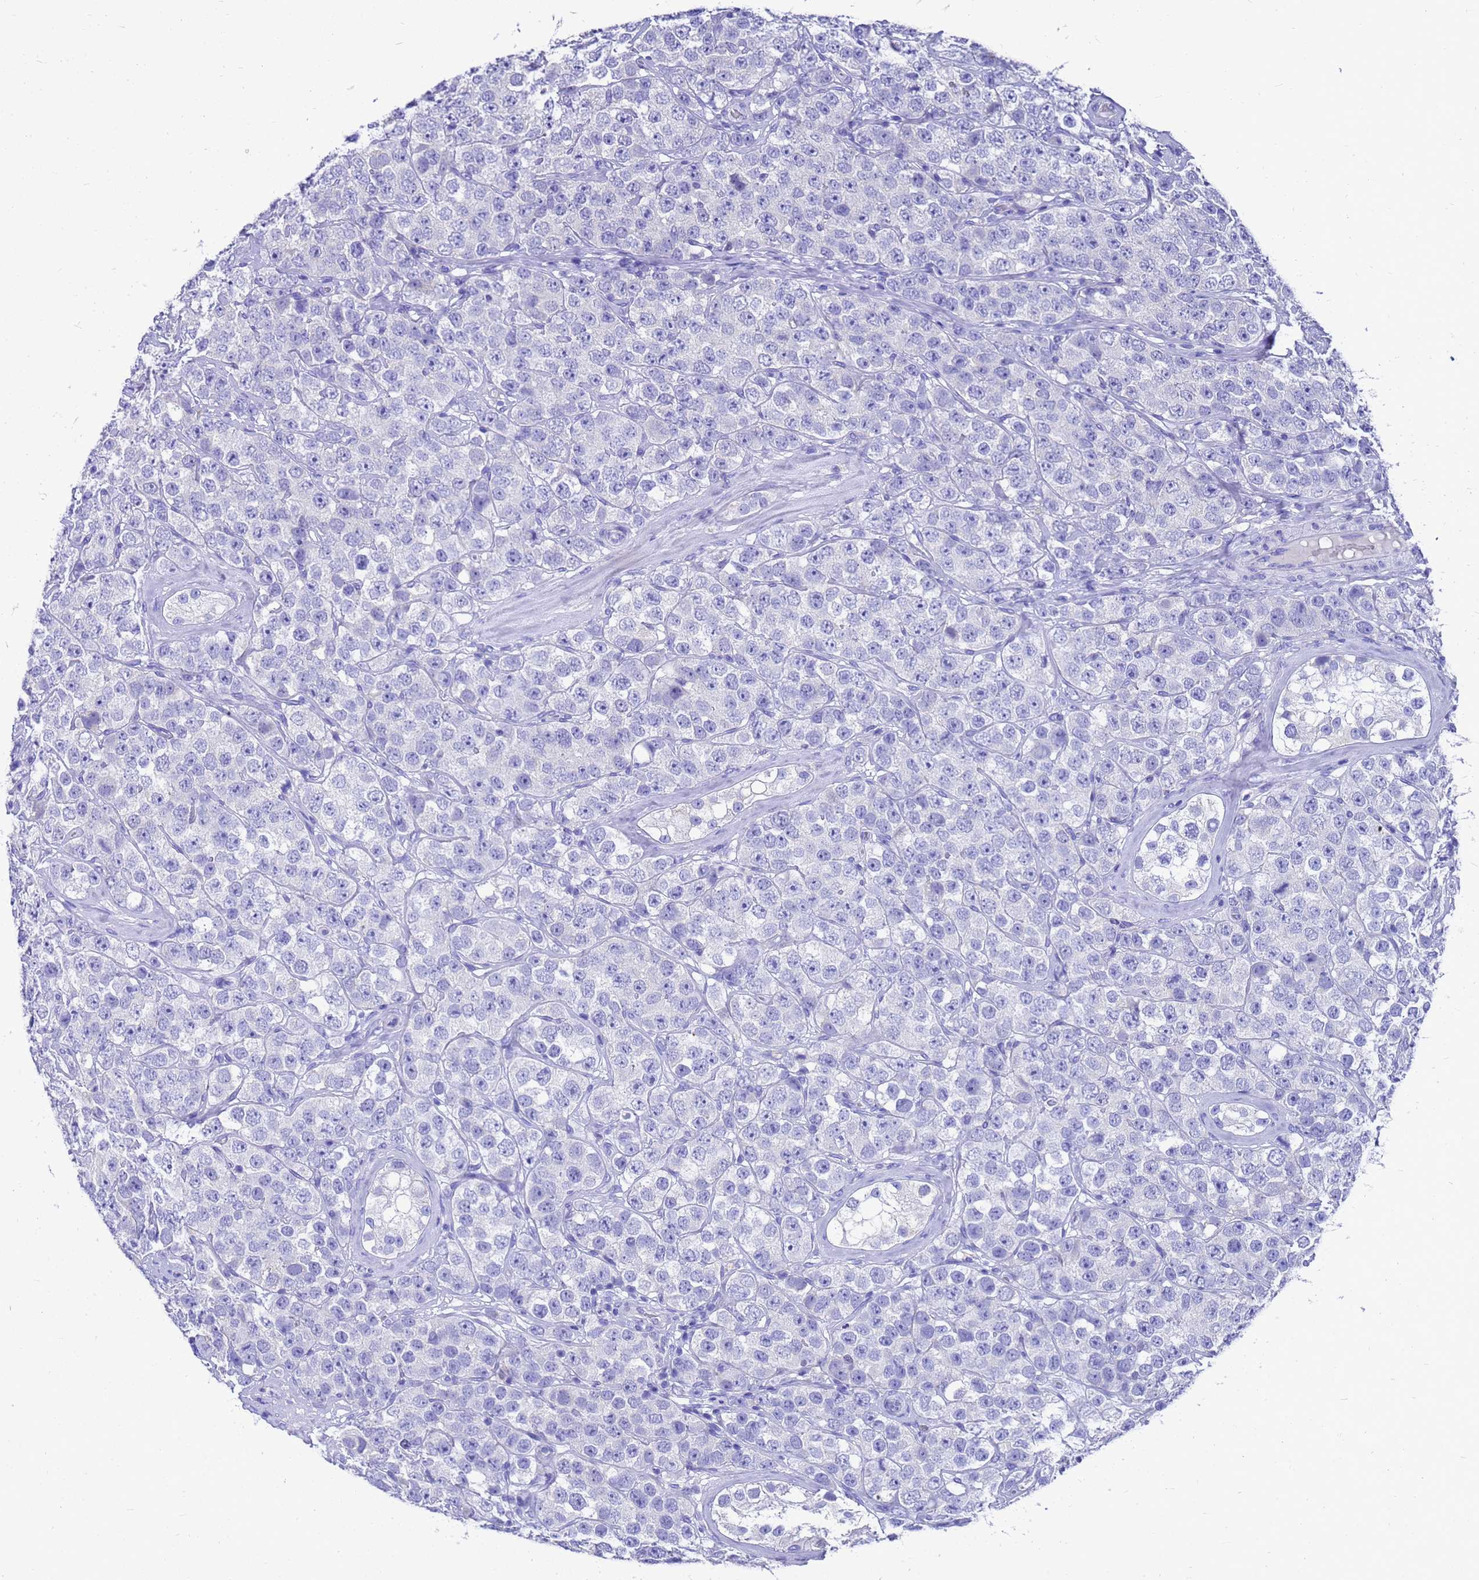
{"staining": {"intensity": "negative", "quantity": "none", "location": "none"}, "tissue": "testis cancer", "cell_type": "Tumor cells", "image_type": "cancer", "snomed": [{"axis": "morphology", "description": "Seminoma, NOS"}, {"axis": "topography", "description": "Testis"}], "caption": "An immunohistochemistry (IHC) histopathology image of testis cancer (seminoma) is shown. There is no staining in tumor cells of testis cancer (seminoma).", "gene": "MS4A13", "patient": {"sex": "male", "age": 28}}